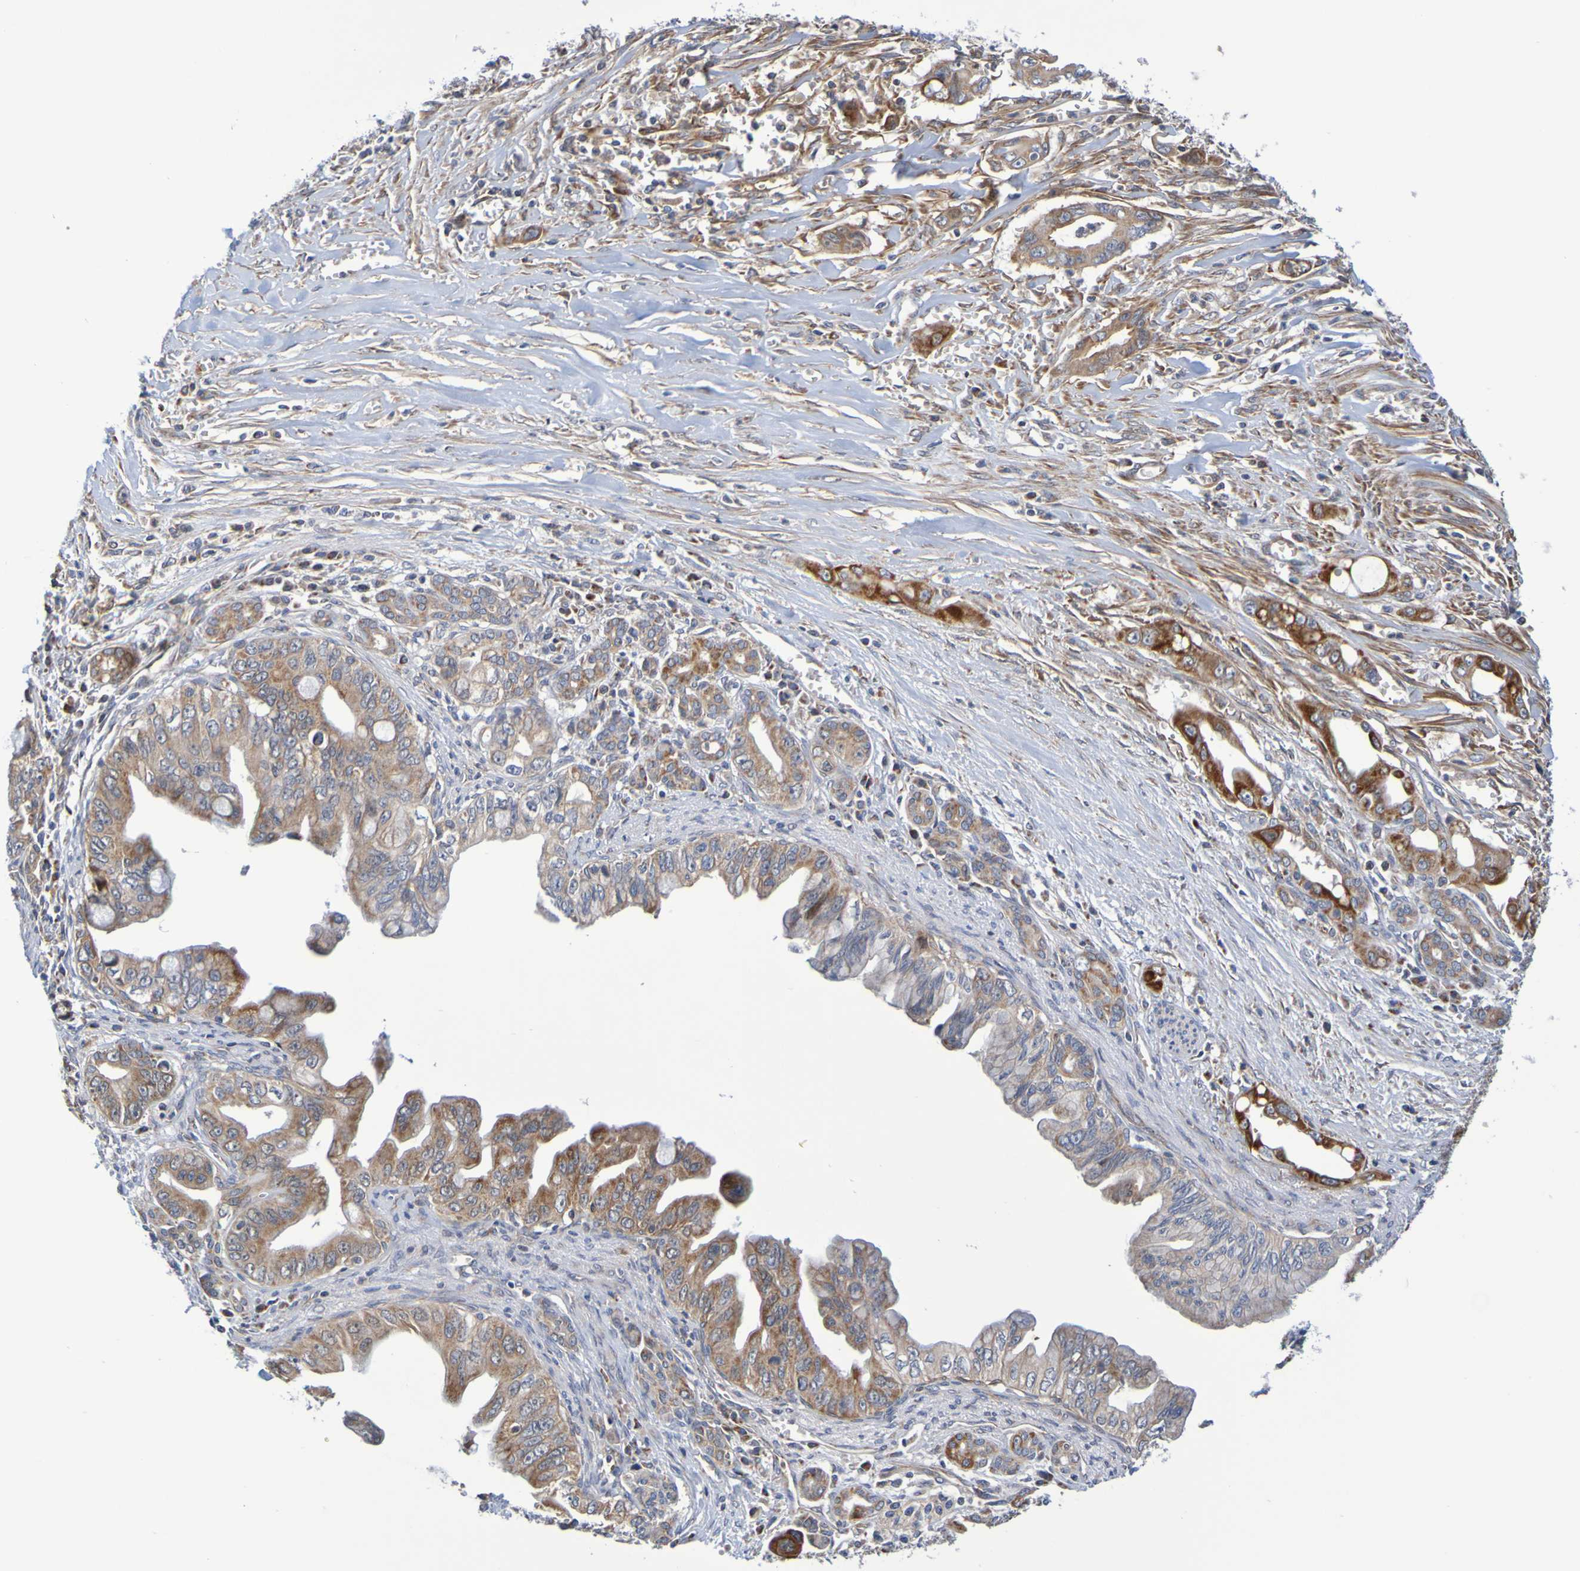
{"staining": {"intensity": "moderate", "quantity": ">75%", "location": "cytoplasmic/membranous"}, "tissue": "pancreatic cancer", "cell_type": "Tumor cells", "image_type": "cancer", "snomed": [{"axis": "morphology", "description": "Adenocarcinoma, NOS"}, {"axis": "topography", "description": "Pancreas"}], "caption": "The image shows a brown stain indicating the presence of a protein in the cytoplasmic/membranous of tumor cells in pancreatic adenocarcinoma.", "gene": "CCDC51", "patient": {"sex": "male", "age": 59}}